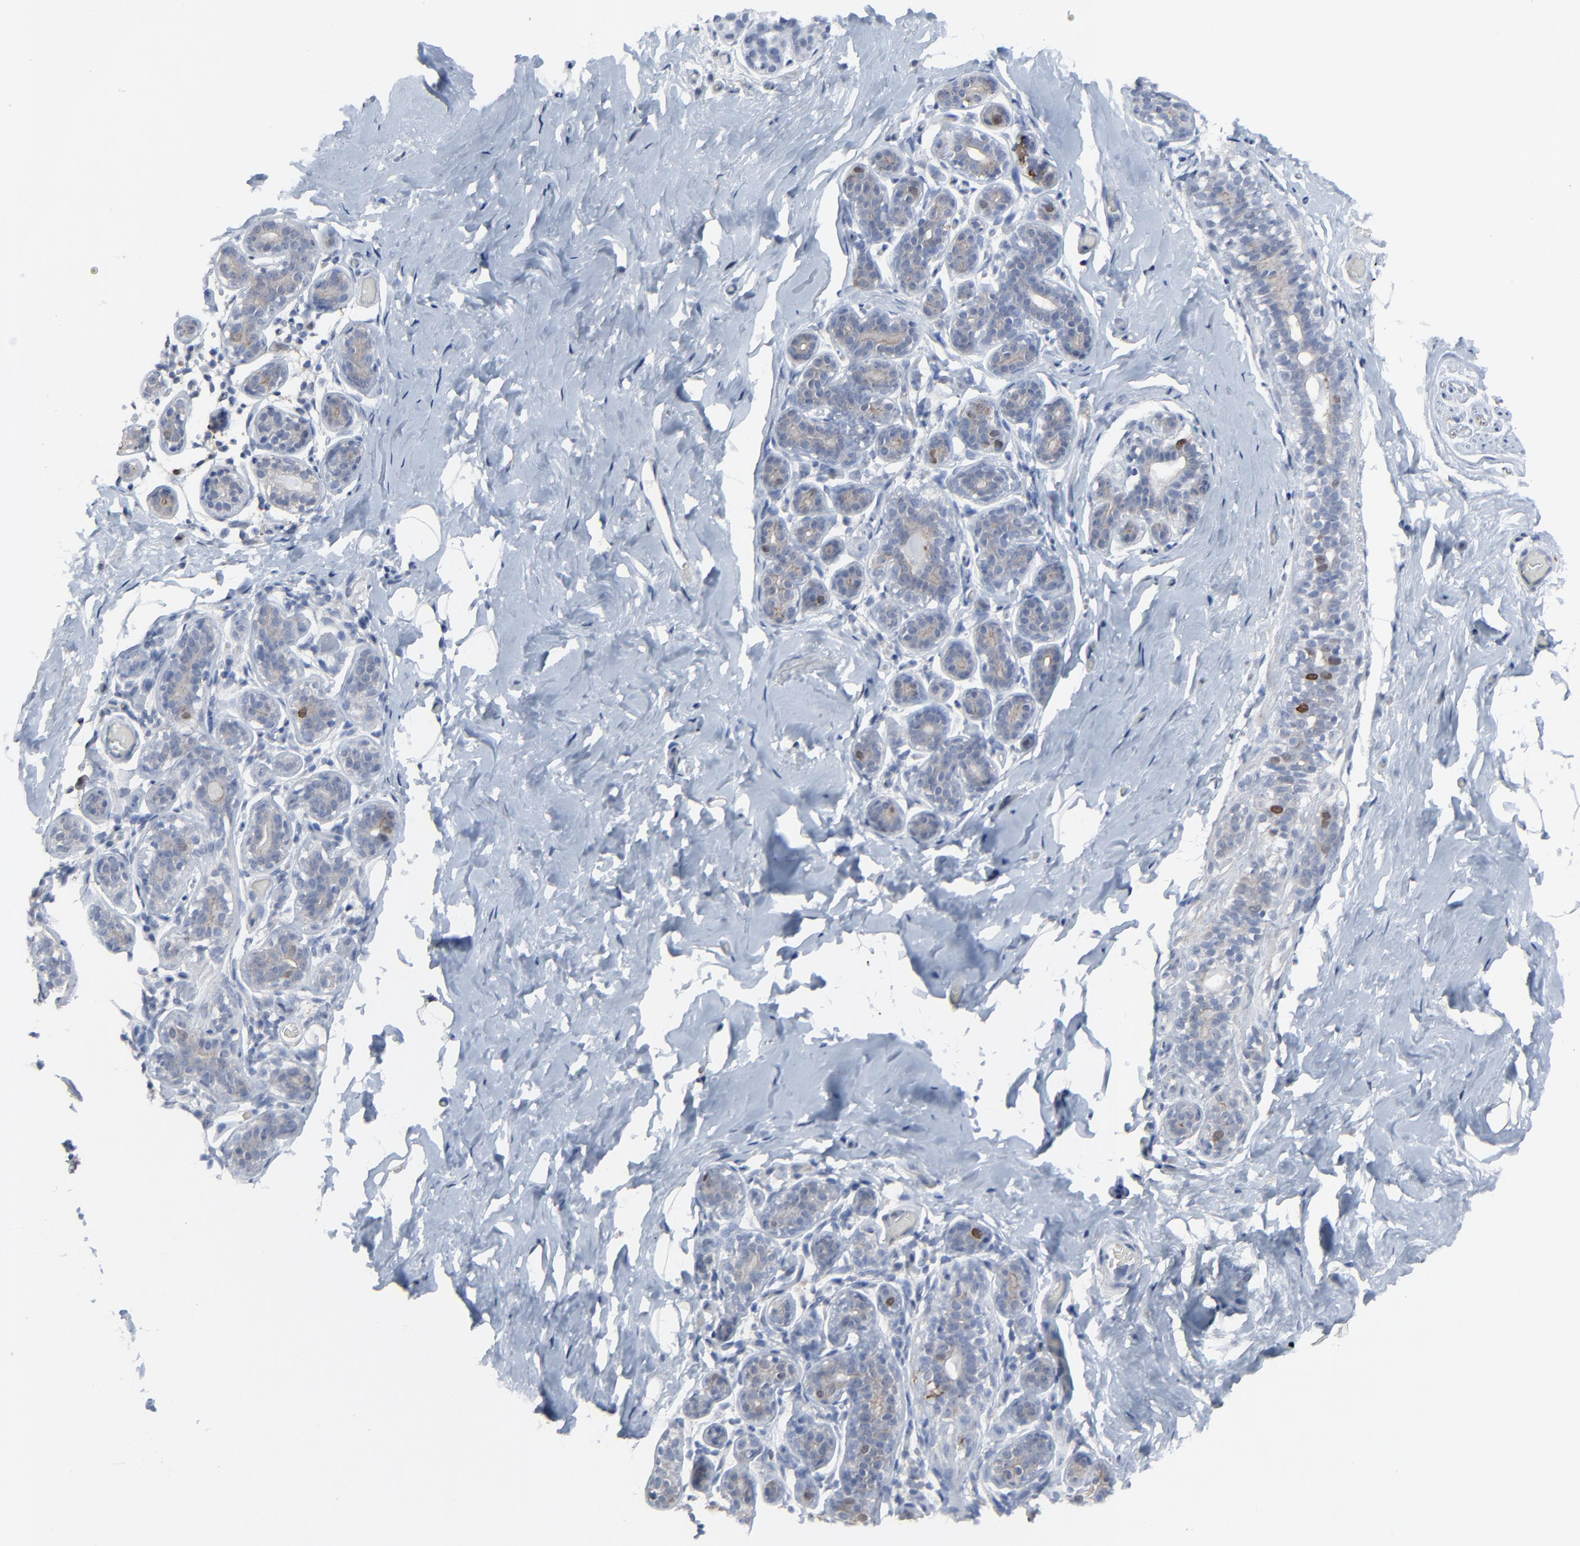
{"staining": {"intensity": "negative", "quantity": "none", "location": "none"}, "tissue": "breast", "cell_type": "Adipocytes", "image_type": "normal", "snomed": [{"axis": "morphology", "description": "Normal tissue, NOS"}, {"axis": "topography", "description": "Breast"}, {"axis": "topography", "description": "Soft tissue"}], "caption": "Histopathology image shows no protein staining in adipocytes of unremarkable breast.", "gene": "BIRC3", "patient": {"sex": "female", "age": 75}}